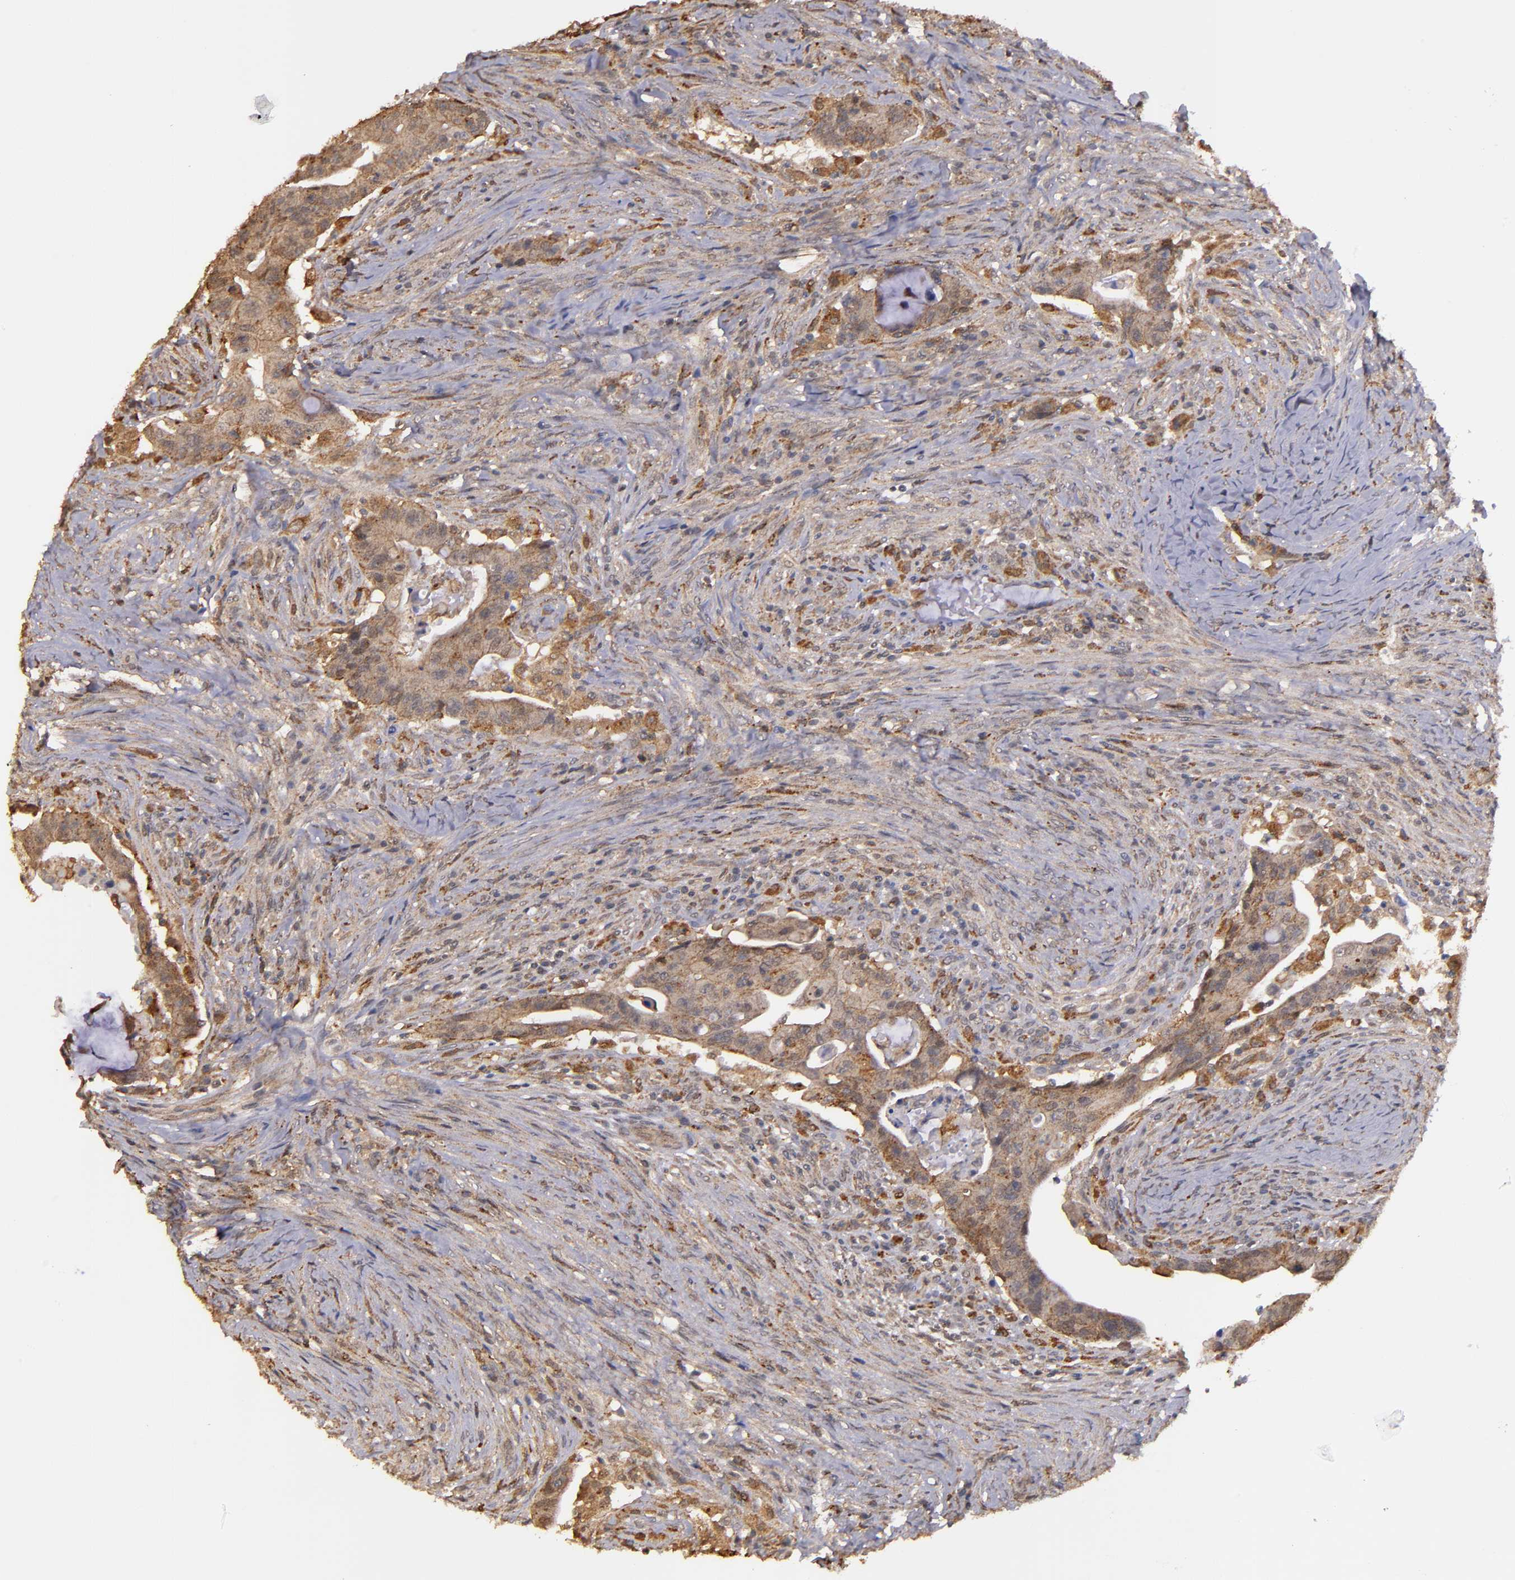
{"staining": {"intensity": "moderate", "quantity": ">75%", "location": "cytoplasmic/membranous"}, "tissue": "colorectal cancer", "cell_type": "Tumor cells", "image_type": "cancer", "snomed": [{"axis": "morphology", "description": "Adenocarcinoma, NOS"}, {"axis": "topography", "description": "Rectum"}], "caption": "The immunohistochemical stain highlights moderate cytoplasmic/membranous expression in tumor cells of colorectal cancer tissue.", "gene": "SIPA1L1", "patient": {"sex": "female", "age": 71}}